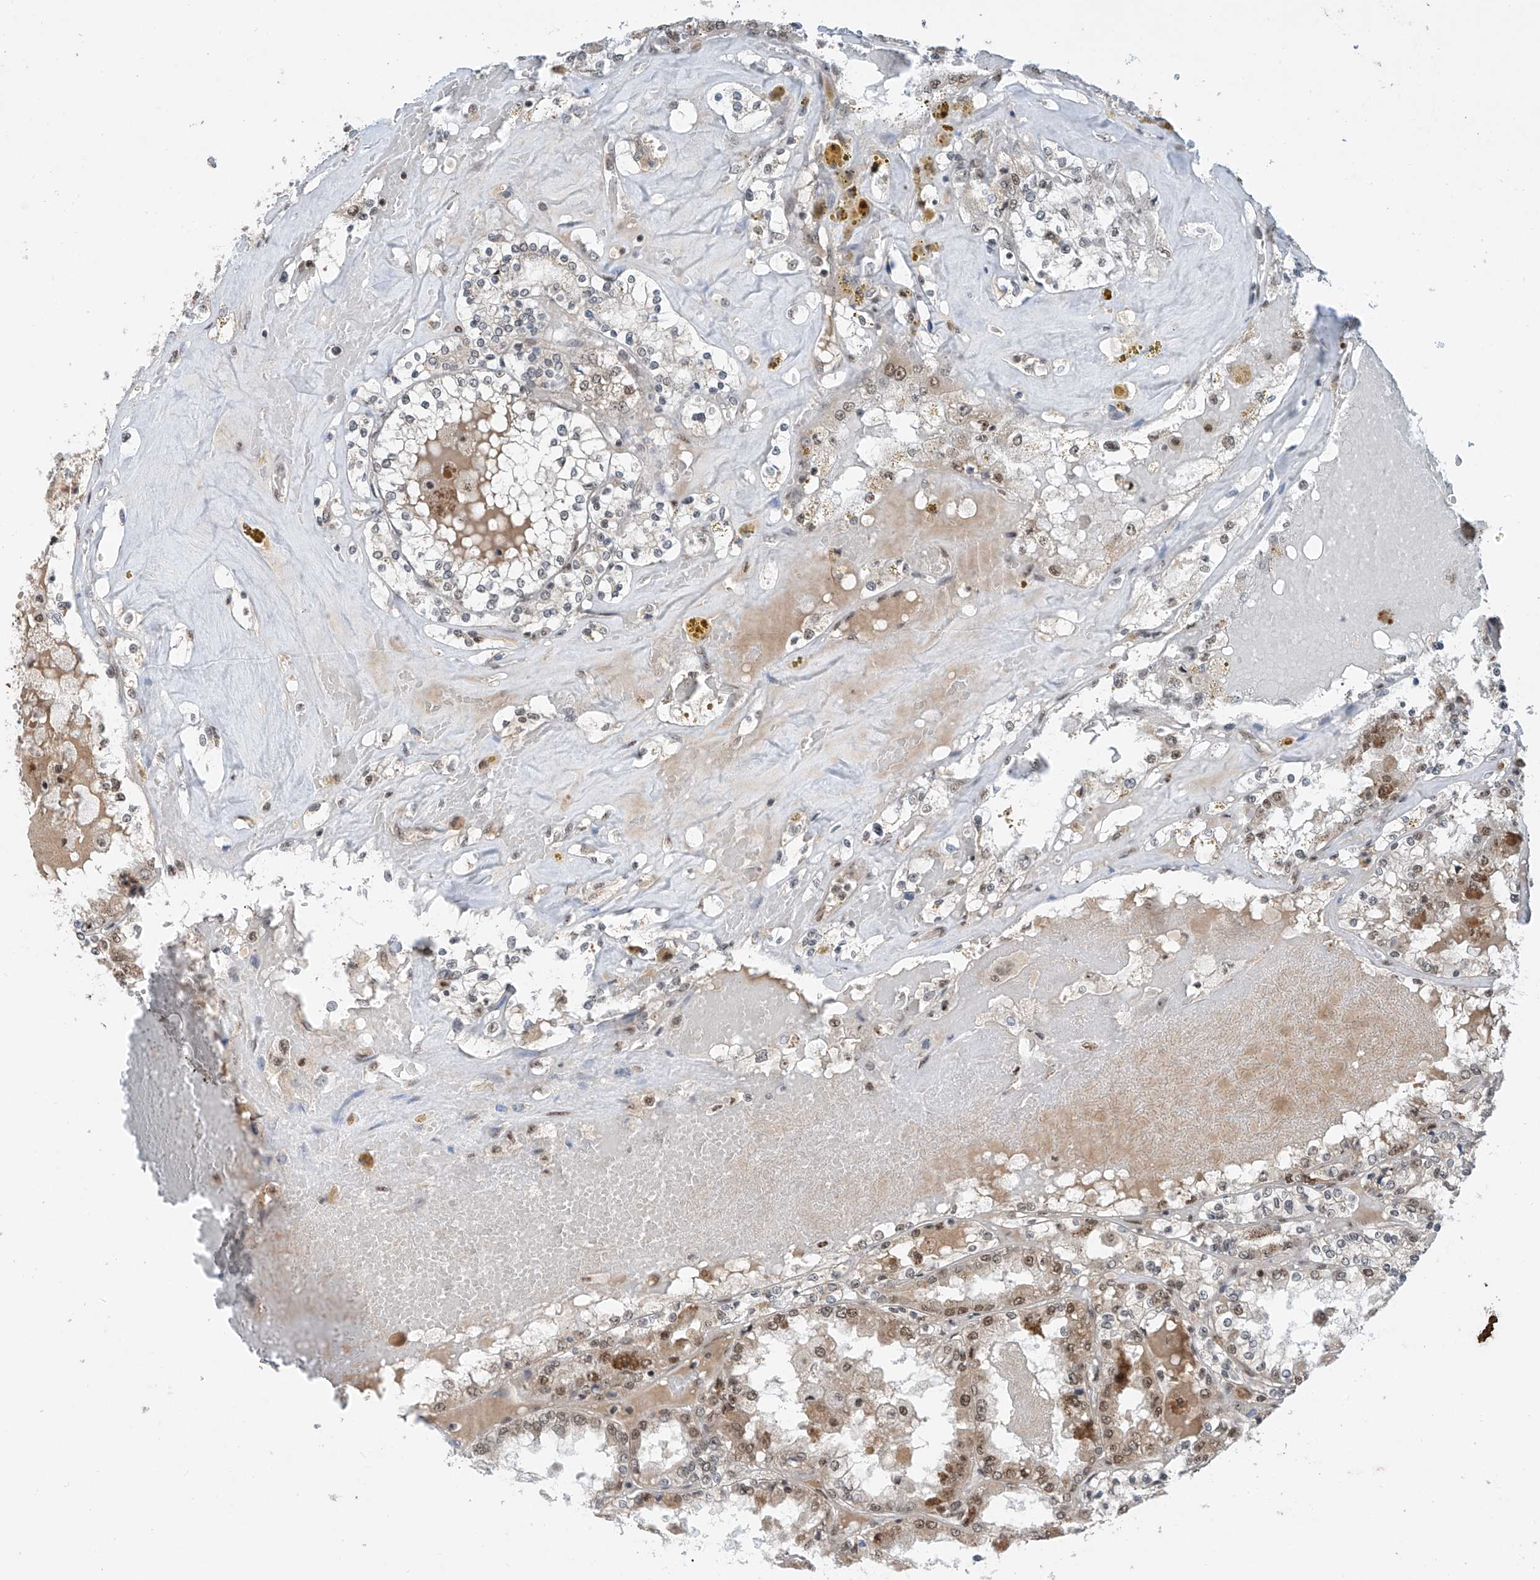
{"staining": {"intensity": "moderate", "quantity": ">75%", "location": "nuclear"}, "tissue": "renal cancer", "cell_type": "Tumor cells", "image_type": "cancer", "snomed": [{"axis": "morphology", "description": "Adenocarcinoma, NOS"}, {"axis": "topography", "description": "Kidney"}], "caption": "Immunohistochemical staining of adenocarcinoma (renal) displays moderate nuclear protein expression in approximately >75% of tumor cells. (DAB (3,3'-diaminobenzidine) IHC, brown staining for protein, blue staining for nuclei).", "gene": "RPAIN", "patient": {"sex": "female", "age": 56}}